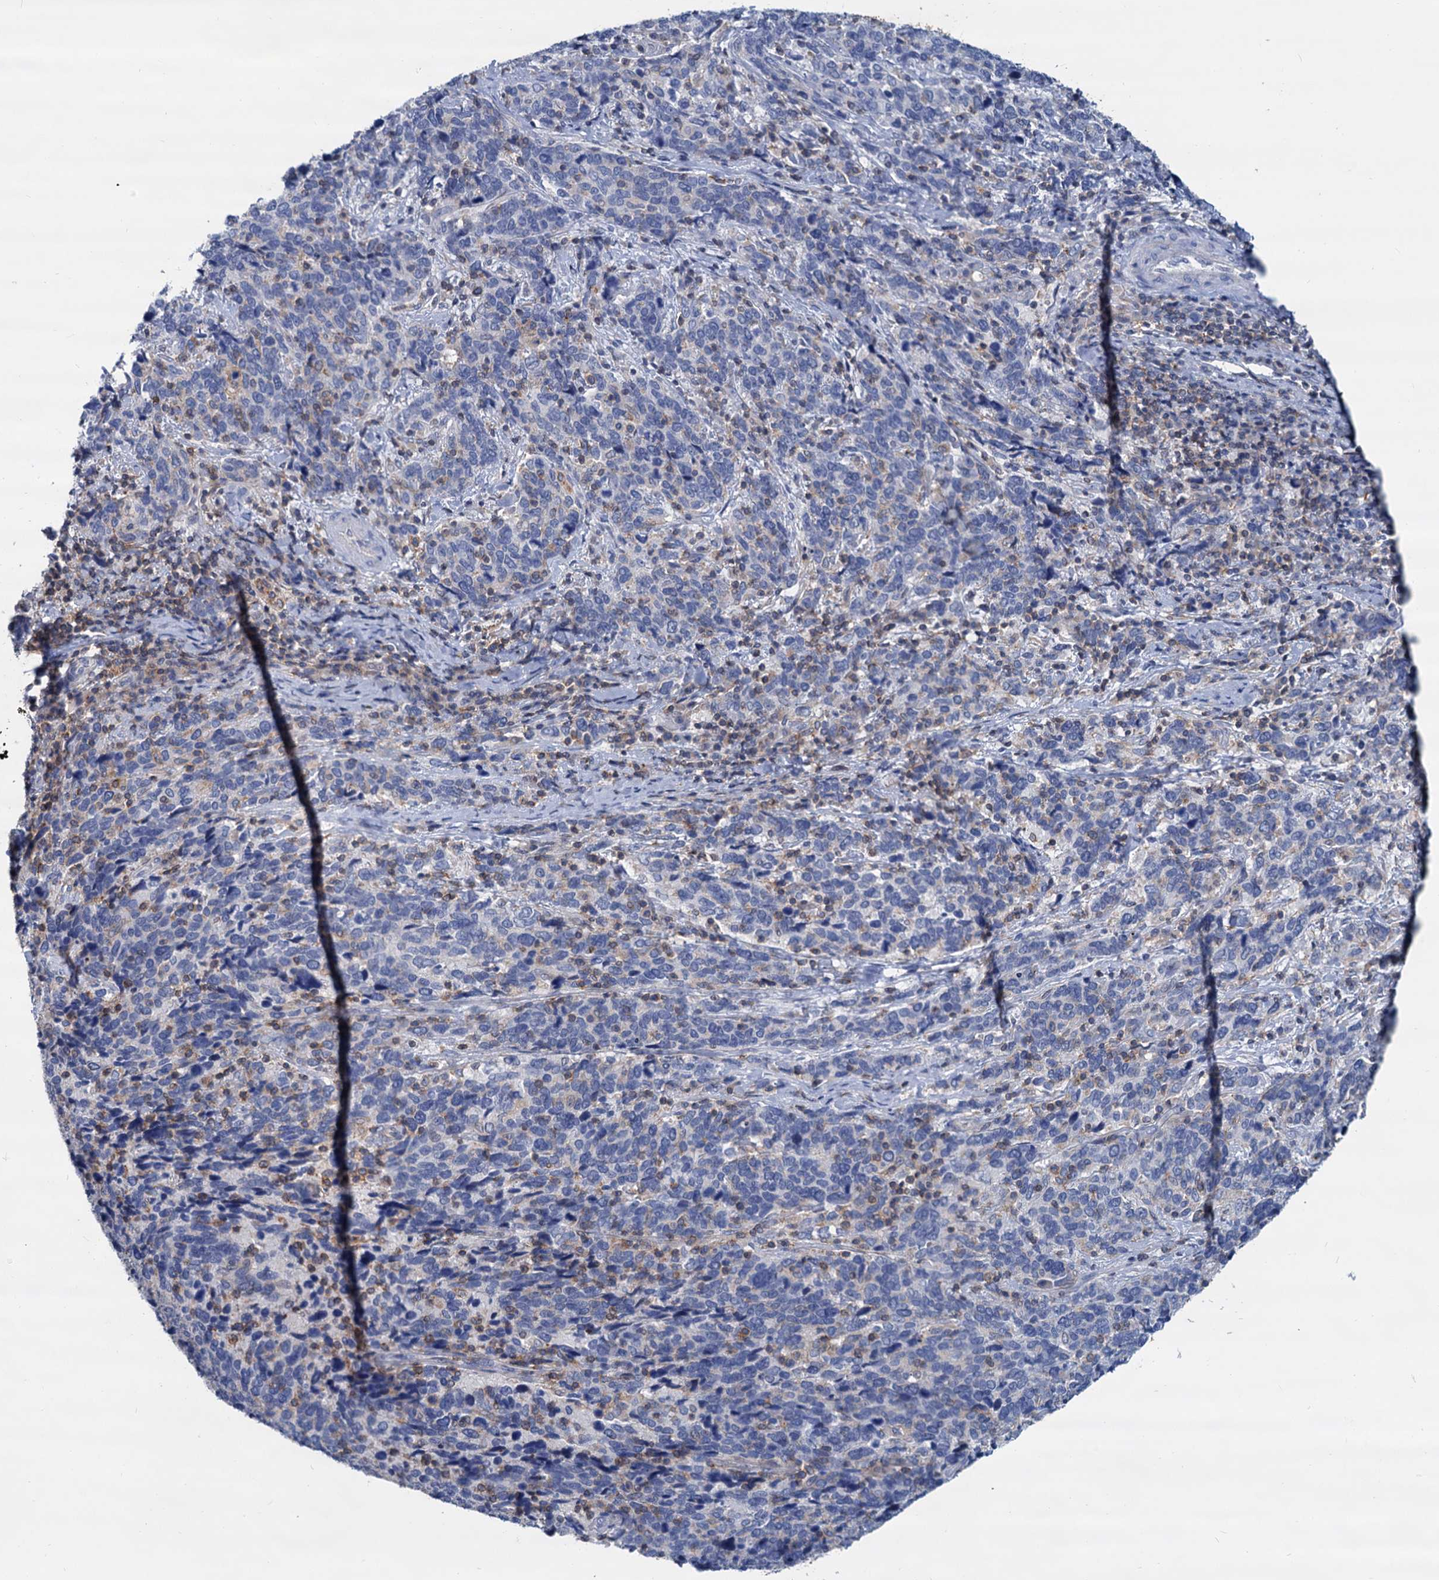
{"staining": {"intensity": "negative", "quantity": "none", "location": "none"}, "tissue": "cervical cancer", "cell_type": "Tumor cells", "image_type": "cancer", "snomed": [{"axis": "morphology", "description": "Squamous cell carcinoma, NOS"}, {"axis": "topography", "description": "Cervix"}], "caption": "This image is of squamous cell carcinoma (cervical) stained with immunohistochemistry to label a protein in brown with the nuclei are counter-stained blue. There is no positivity in tumor cells.", "gene": "LRCH4", "patient": {"sex": "female", "age": 41}}